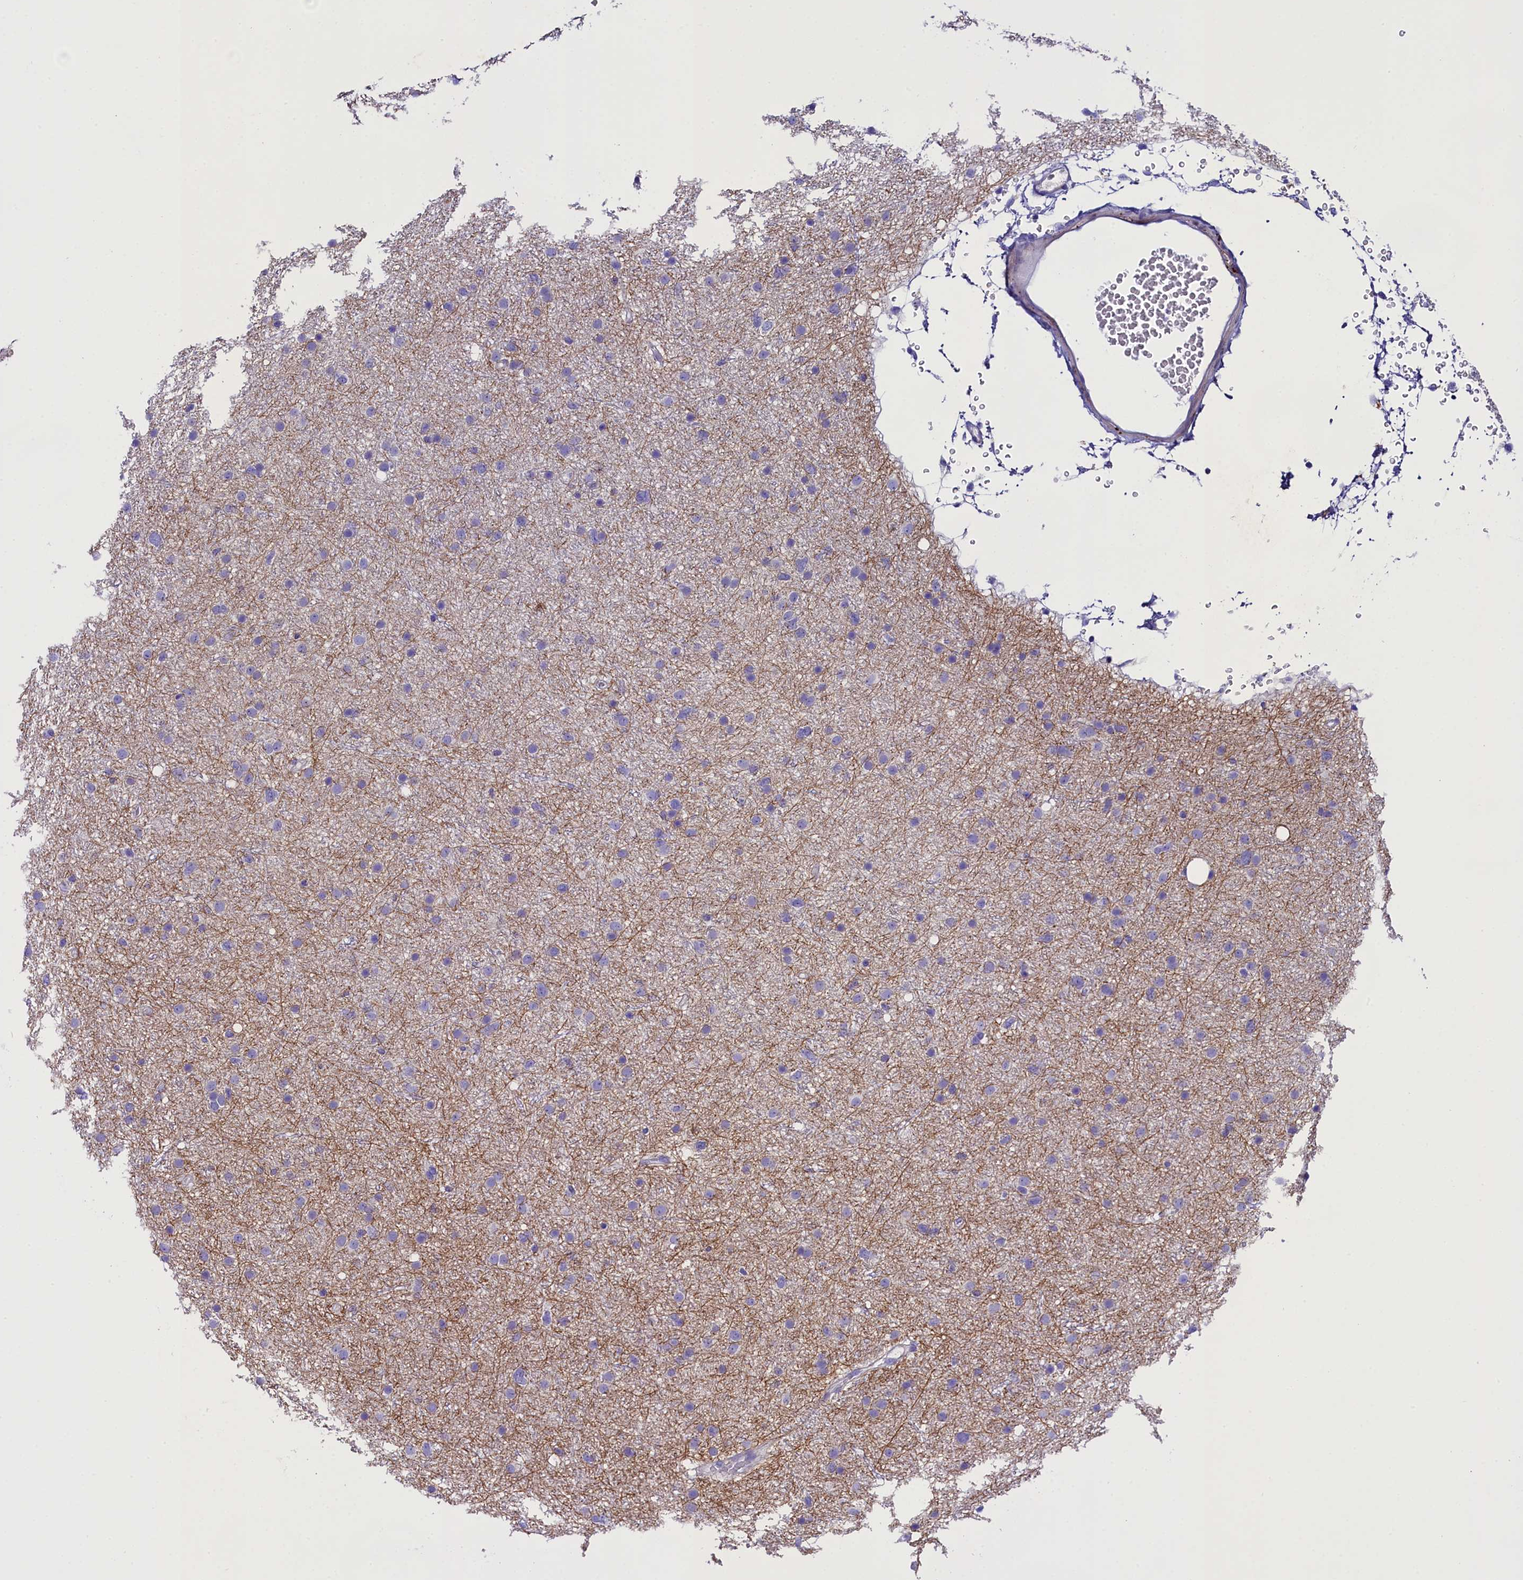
{"staining": {"intensity": "negative", "quantity": "none", "location": "none"}, "tissue": "glioma", "cell_type": "Tumor cells", "image_type": "cancer", "snomed": [{"axis": "morphology", "description": "Glioma, malignant, Low grade"}, {"axis": "topography", "description": "Cerebral cortex"}], "caption": "Immunohistochemistry (IHC) of malignant glioma (low-grade) demonstrates no positivity in tumor cells.", "gene": "SOD3", "patient": {"sex": "female", "age": 39}}